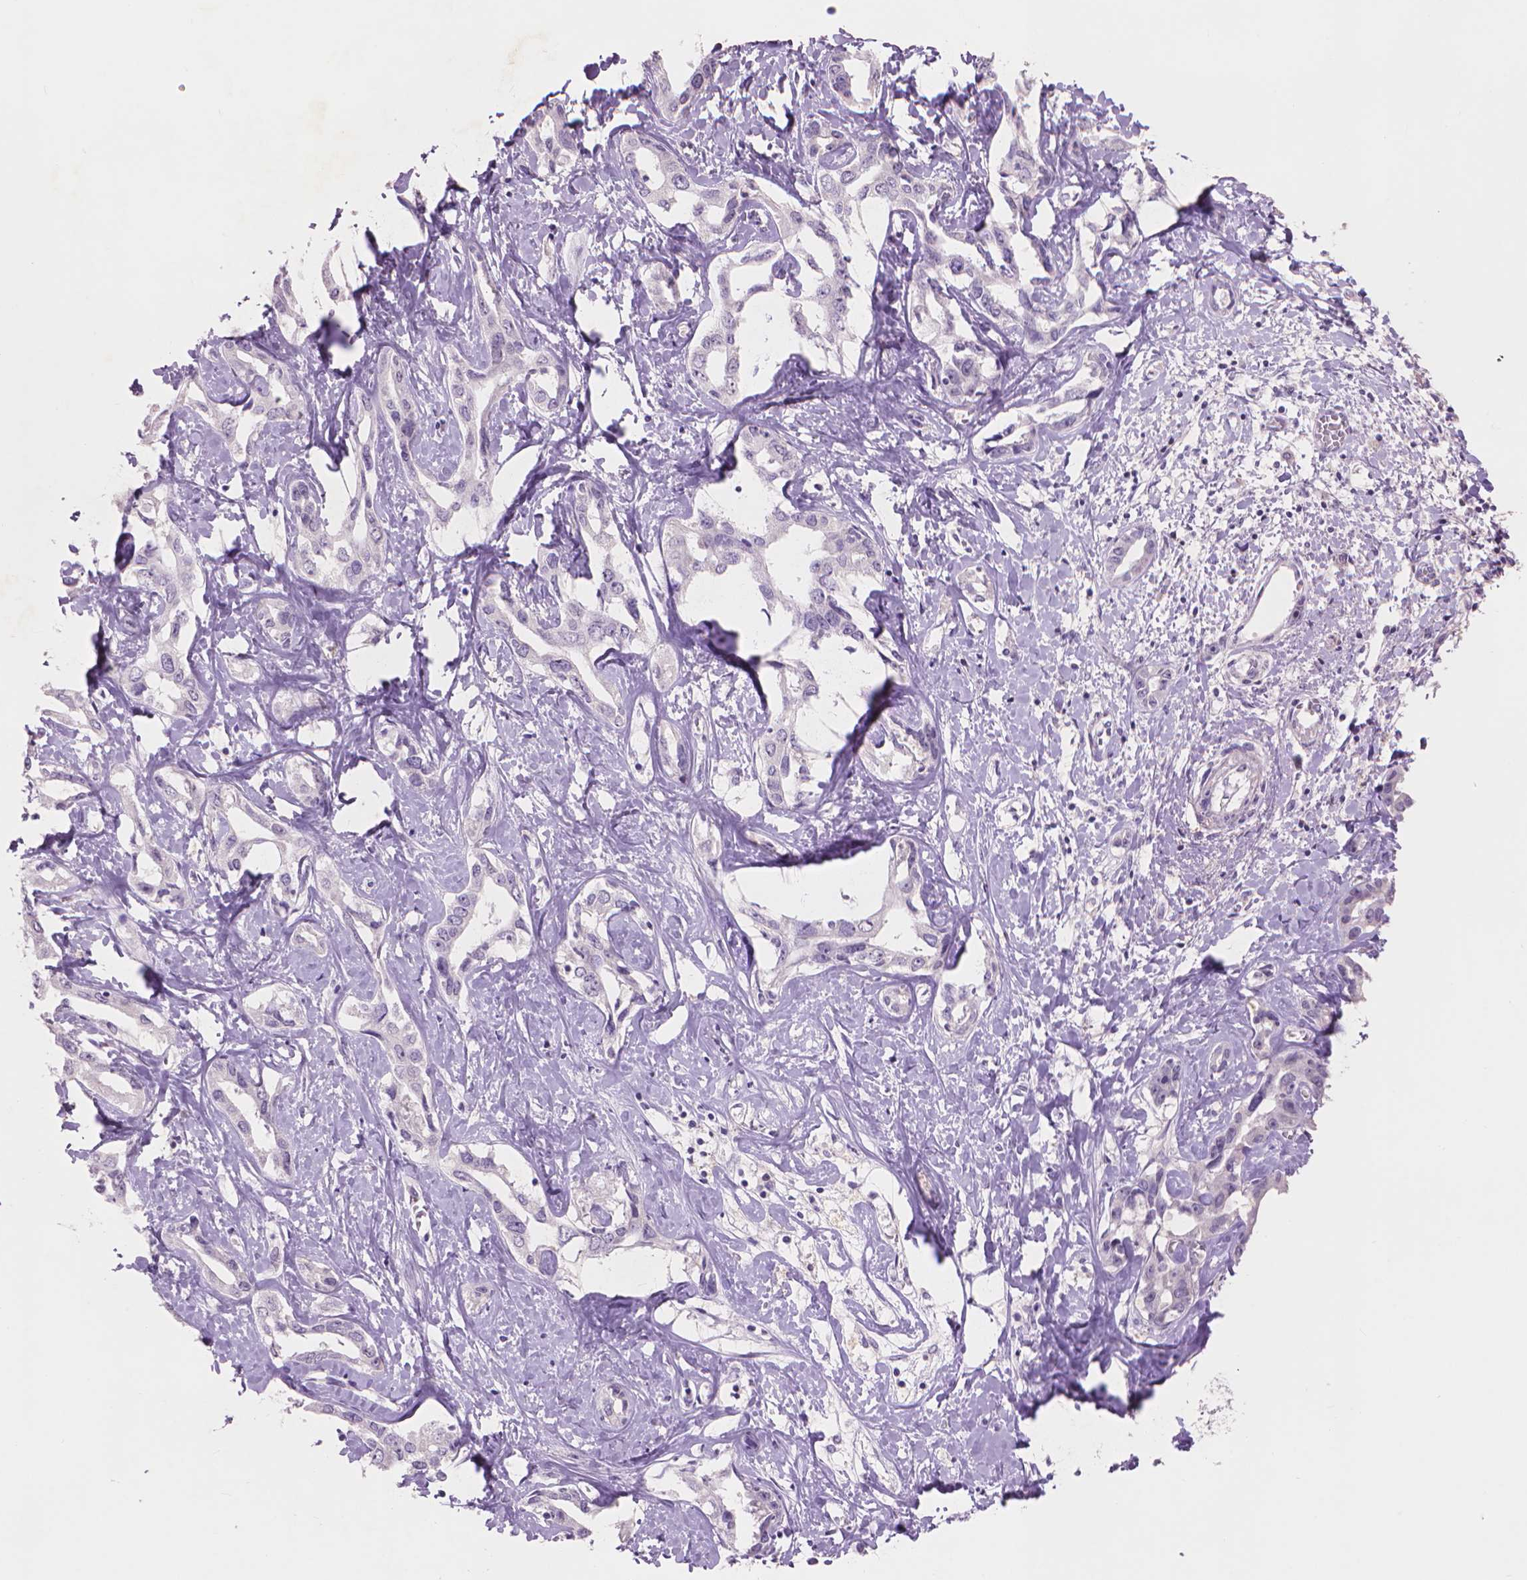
{"staining": {"intensity": "negative", "quantity": "none", "location": "none"}, "tissue": "liver cancer", "cell_type": "Tumor cells", "image_type": "cancer", "snomed": [{"axis": "morphology", "description": "Cholangiocarcinoma"}, {"axis": "topography", "description": "Liver"}], "caption": "DAB immunohistochemical staining of liver cancer (cholangiocarcinoma) shows no significant staining in tumor cells.", "gene": "ENO2", "patient": {"sex": "male", "age": 59}}